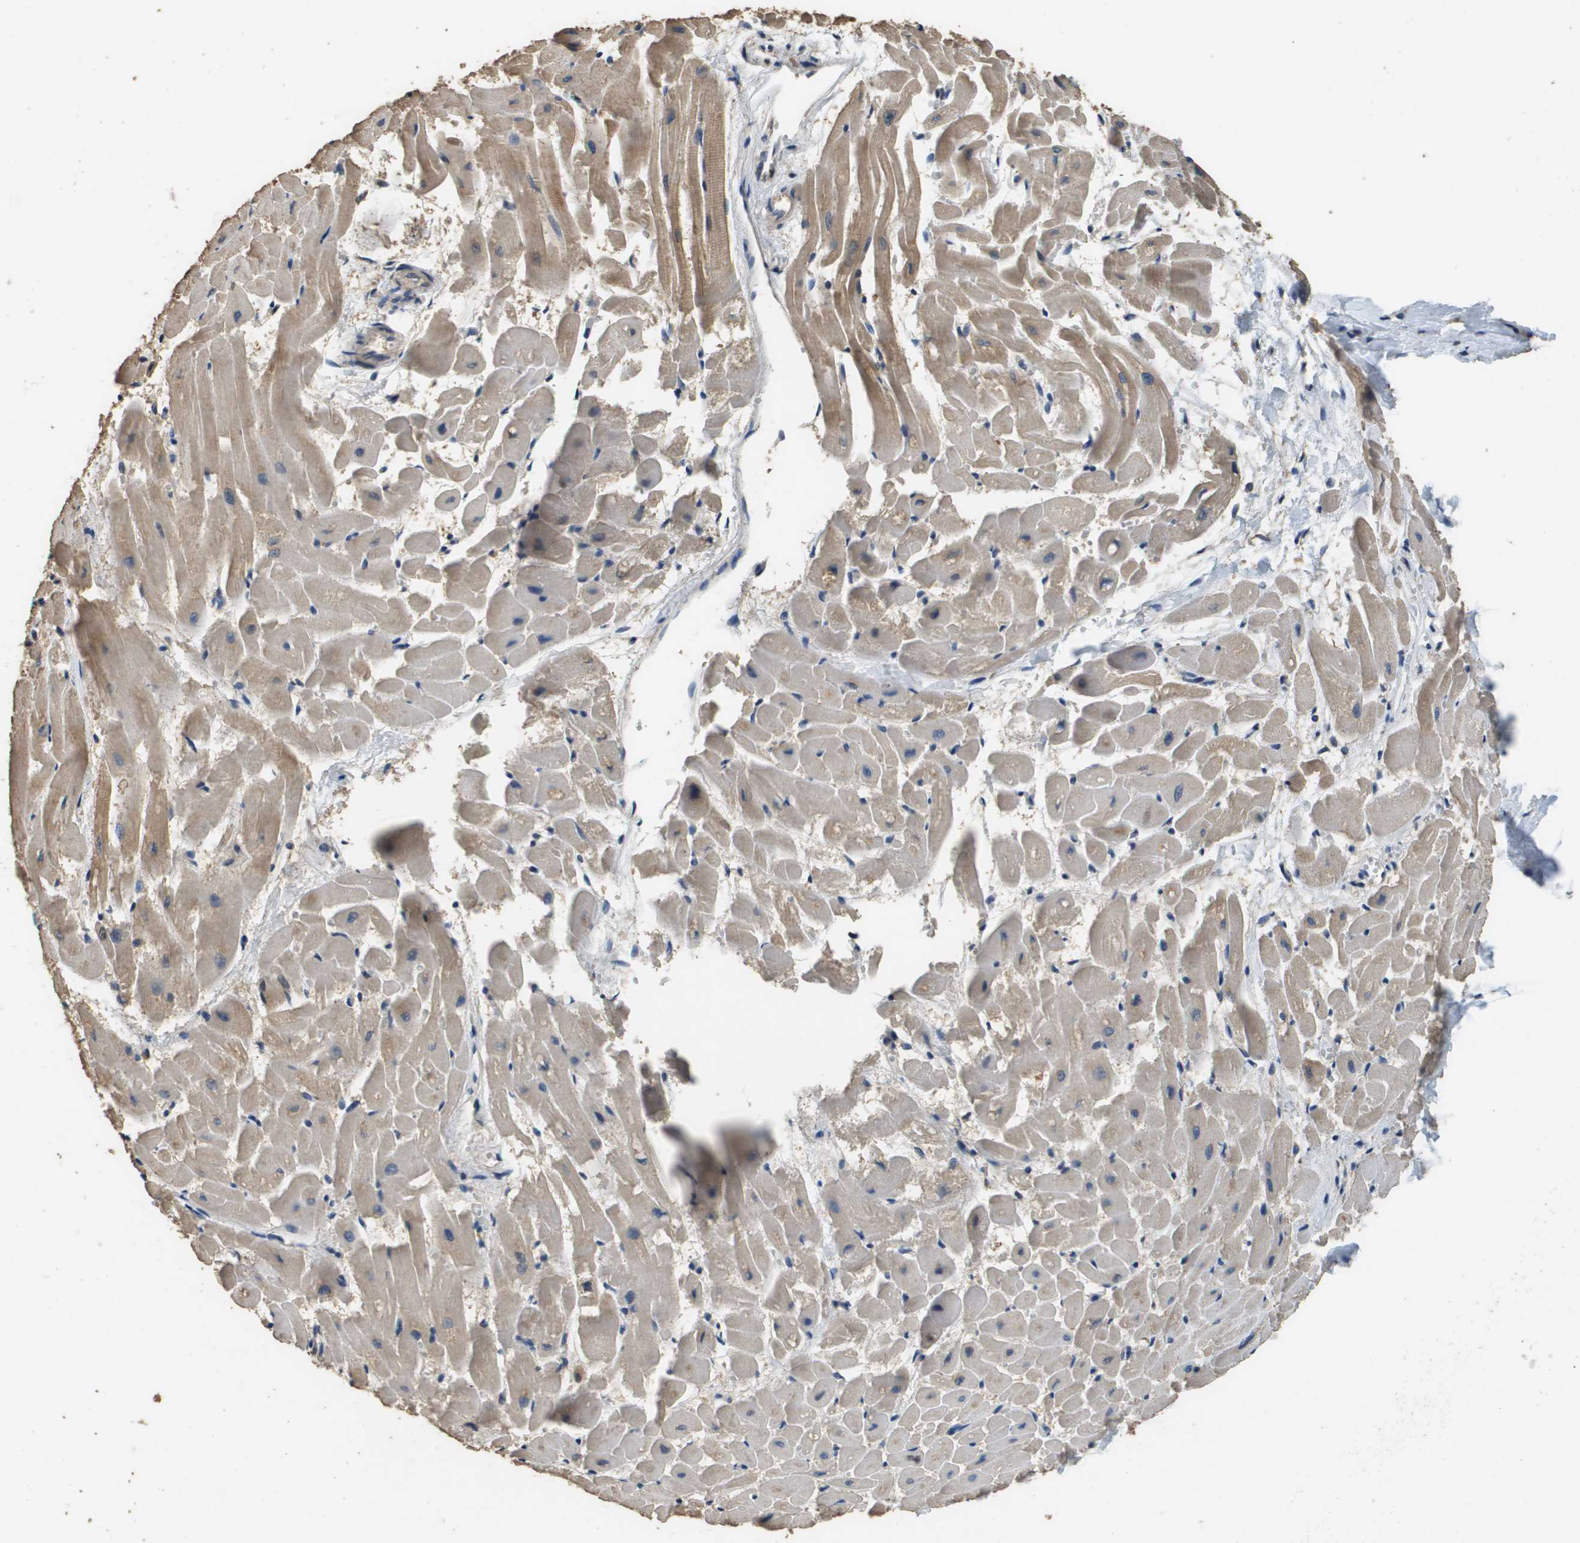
{"staining": {"intensity": "moderate", "quantity": "<25%", "location": "cytoplasmic/membranous"}, "tissue": "heart muscle", "cell_type": "Cardiomyocytes", "image_type": "normal", "snomed": [{"axis": "morphology", "description": "Normal tissue, NOS"}, {"axis": "topography", "description": "Heart"}], "caption": "Normal heart muscle reveals moderate cytoplasmic/membranous expression in approximately <25% of cardiomyocytes (Brightfield microscopy of DAB IHC at high magnification)..", "gene": "RAB6B", "patient": {"sex": "female", "age": 19}}